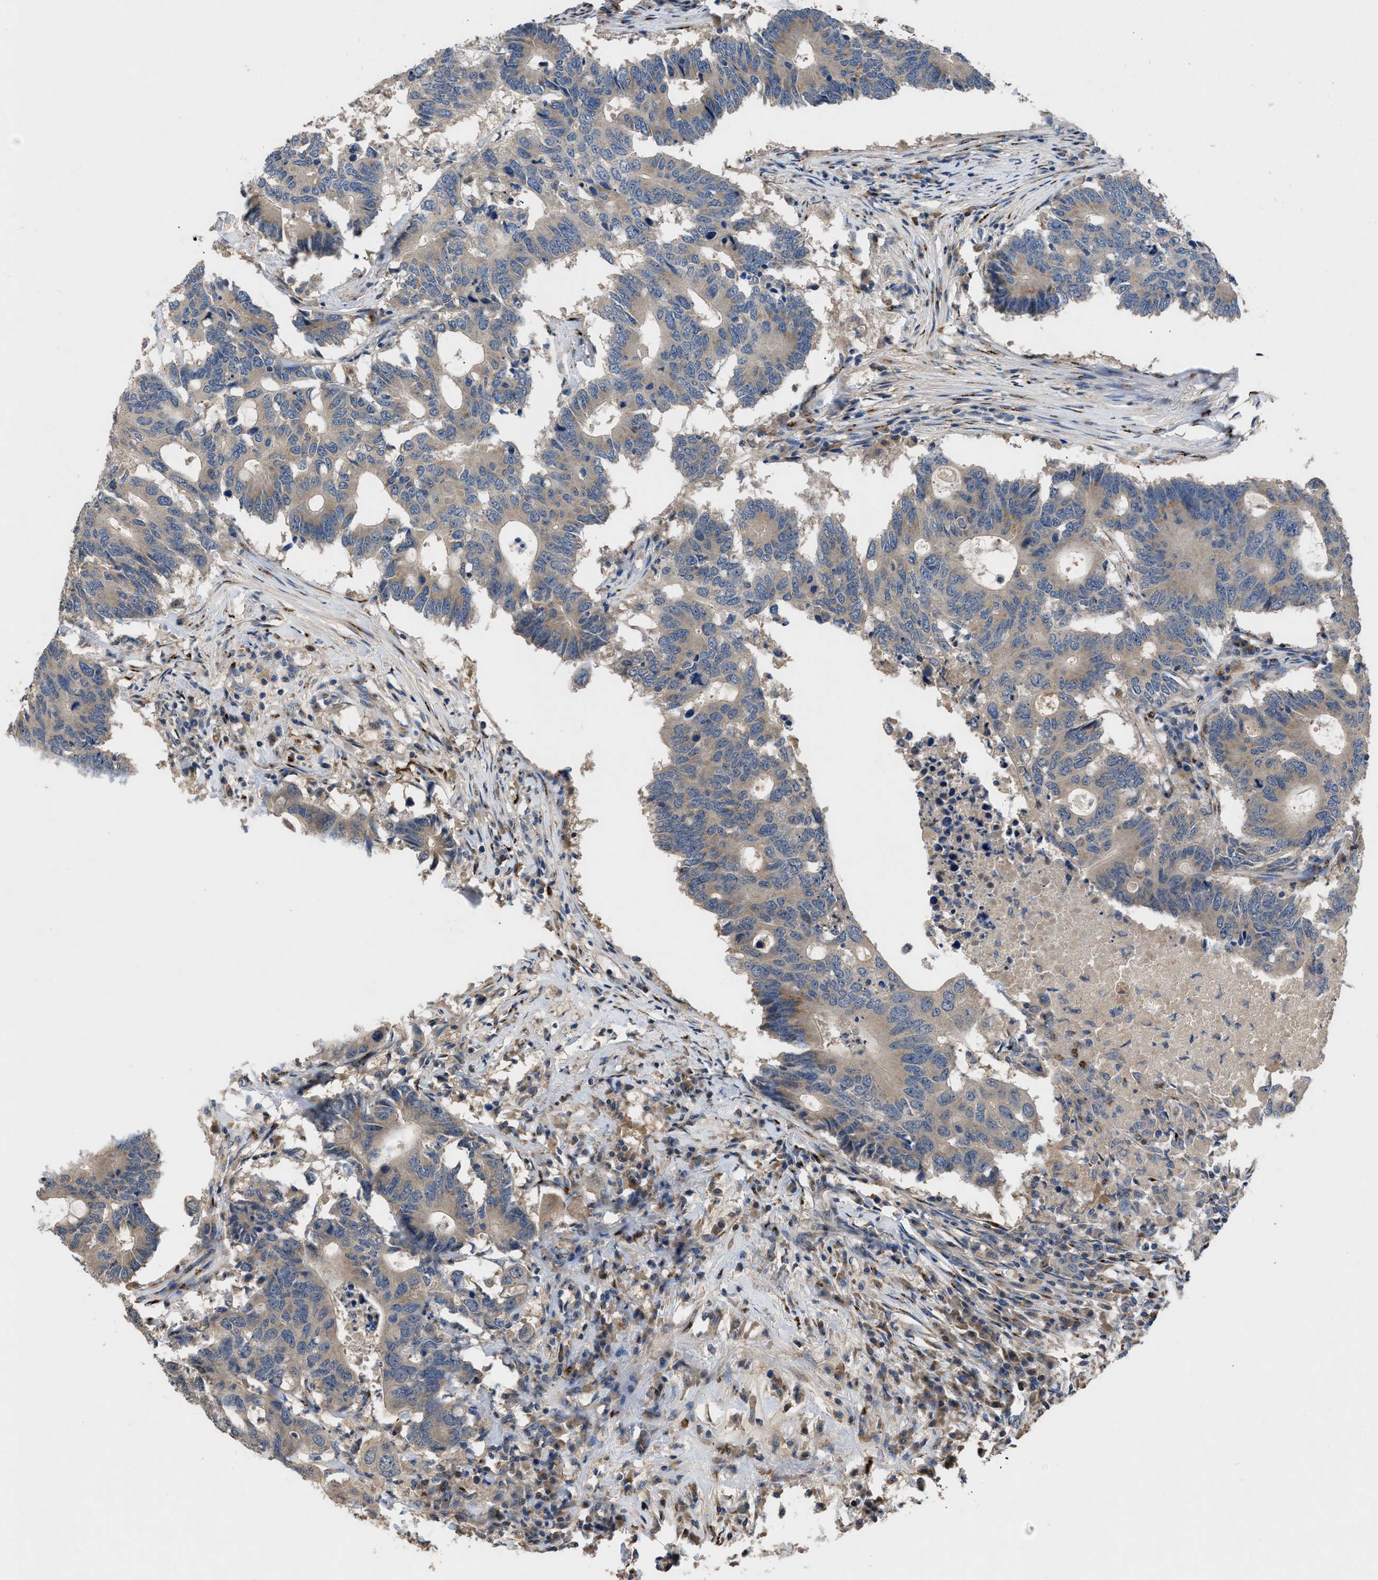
{"staining": {"intensity": "weak", "quantity": "<25%", "location": "cytoplasmic/membranous"}, "tissue": "colorectal cancer", "cell_type": "Tumor cells", "image_type": "cancer", "snomed": [{"axis": "morphology", "description": "Adenocarcinoma, NOS"}, {"axis": "topography", "description": "Colon"}], "caption": "An image of colorectal cancer (adenocarcinoma) stained for a protein displays no brown staining in tumor cells. (Stains: DAB immunohistochemistry with hematoxylin counter stain, Microscopy: brightfield microscopy at high magnification).", "gene": "SIK2", "patient": {"sex": "male", "age": 71}}